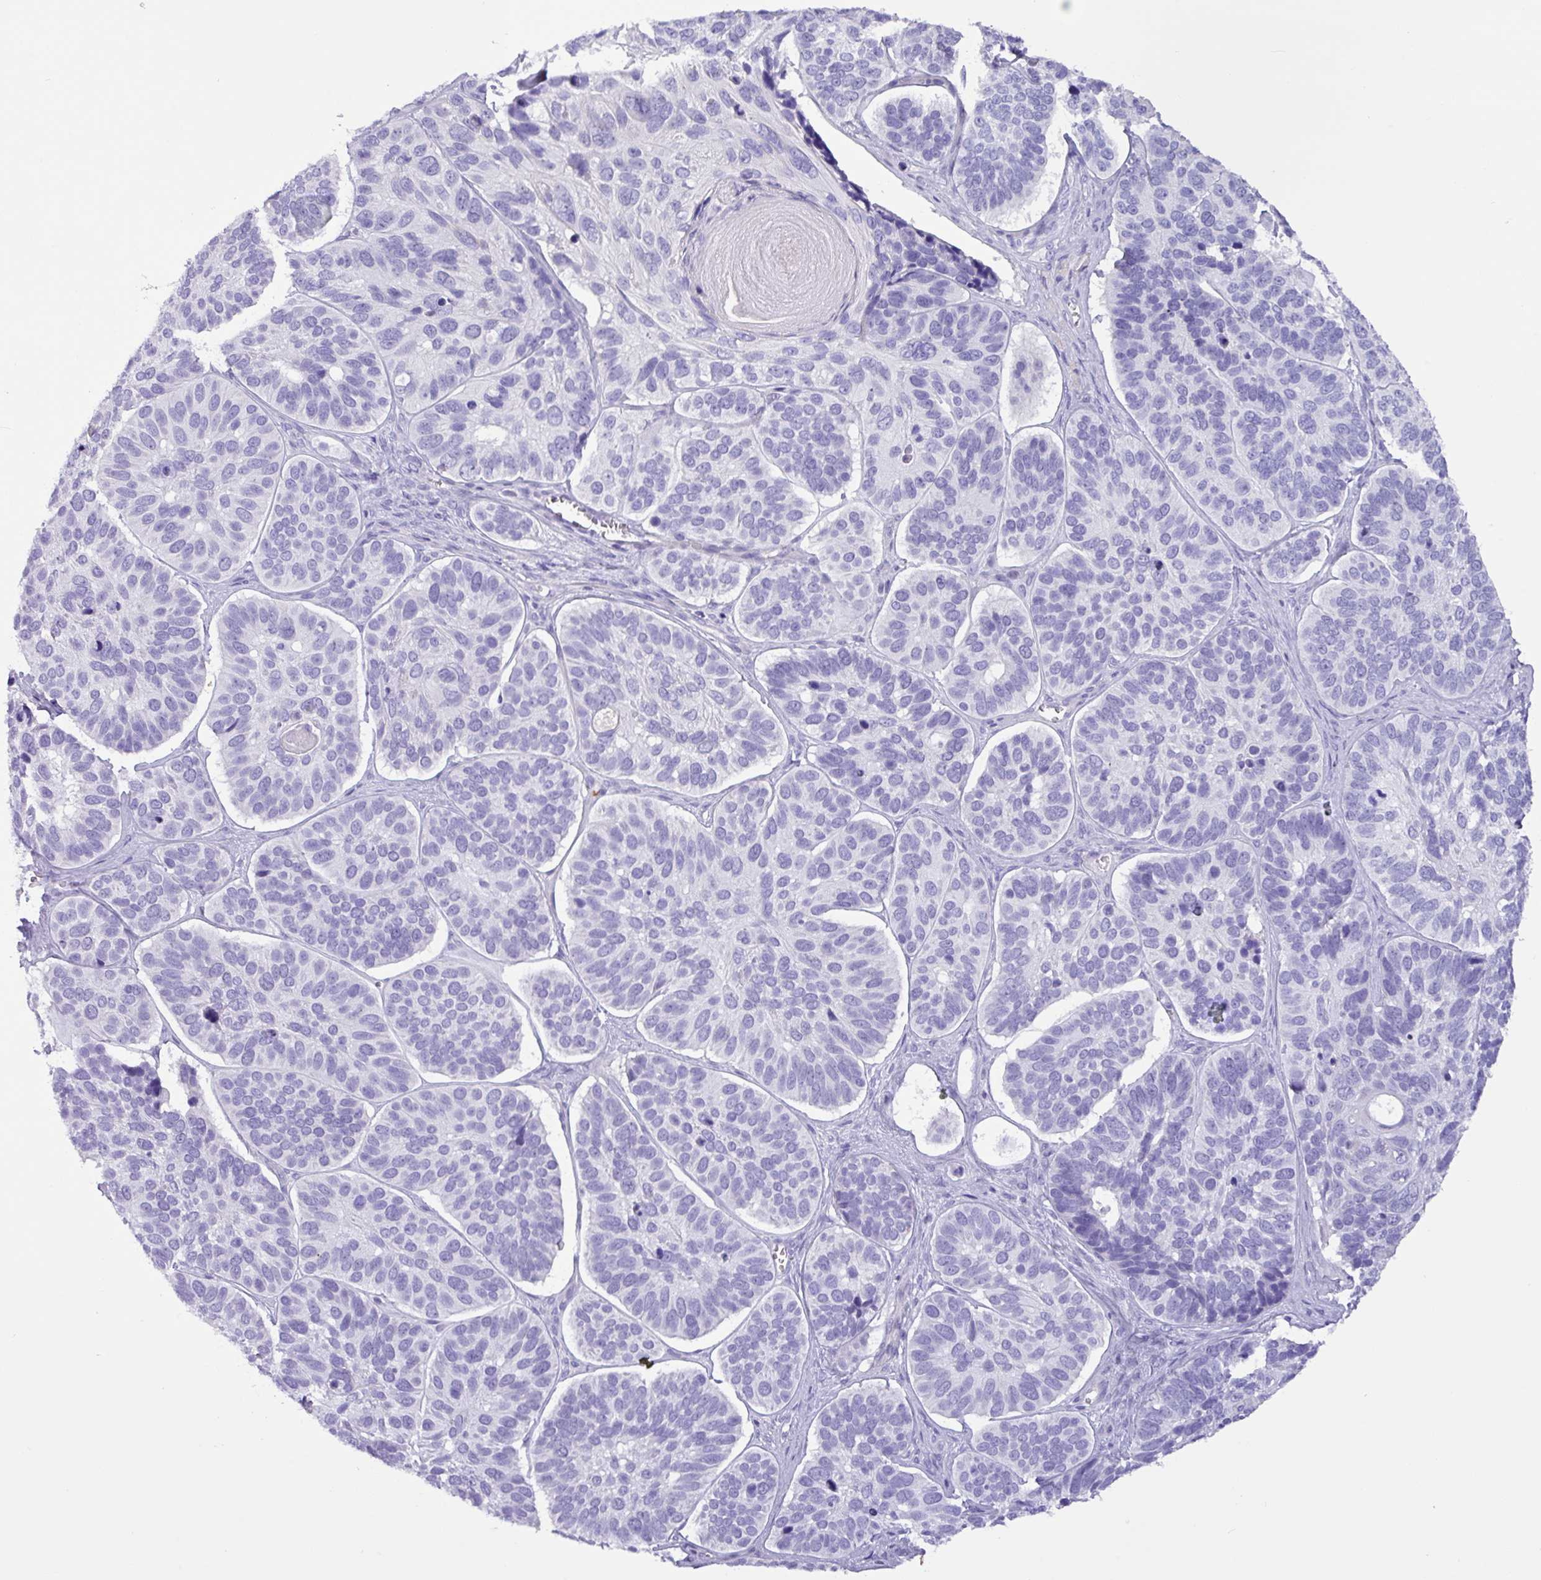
{"staining": {"intensity": "negative", "quantity": "none", "location": "none"}, "tissue": "skin cancer", "cell_type": "Tumor cells", "image_type": "cancer", "snomed": [{"axis": "morphology", "description": "Basal cell carcinoma"}, {"axis": "topography", "description": "Skin"}], "caption": "IHC image of human basal cell carcinoma (skin) stained for a protein (brown), which demonstrates no staining in tumor cells.", "gene": "MRM2", "patient": {"sex": "male", "age": 62}}